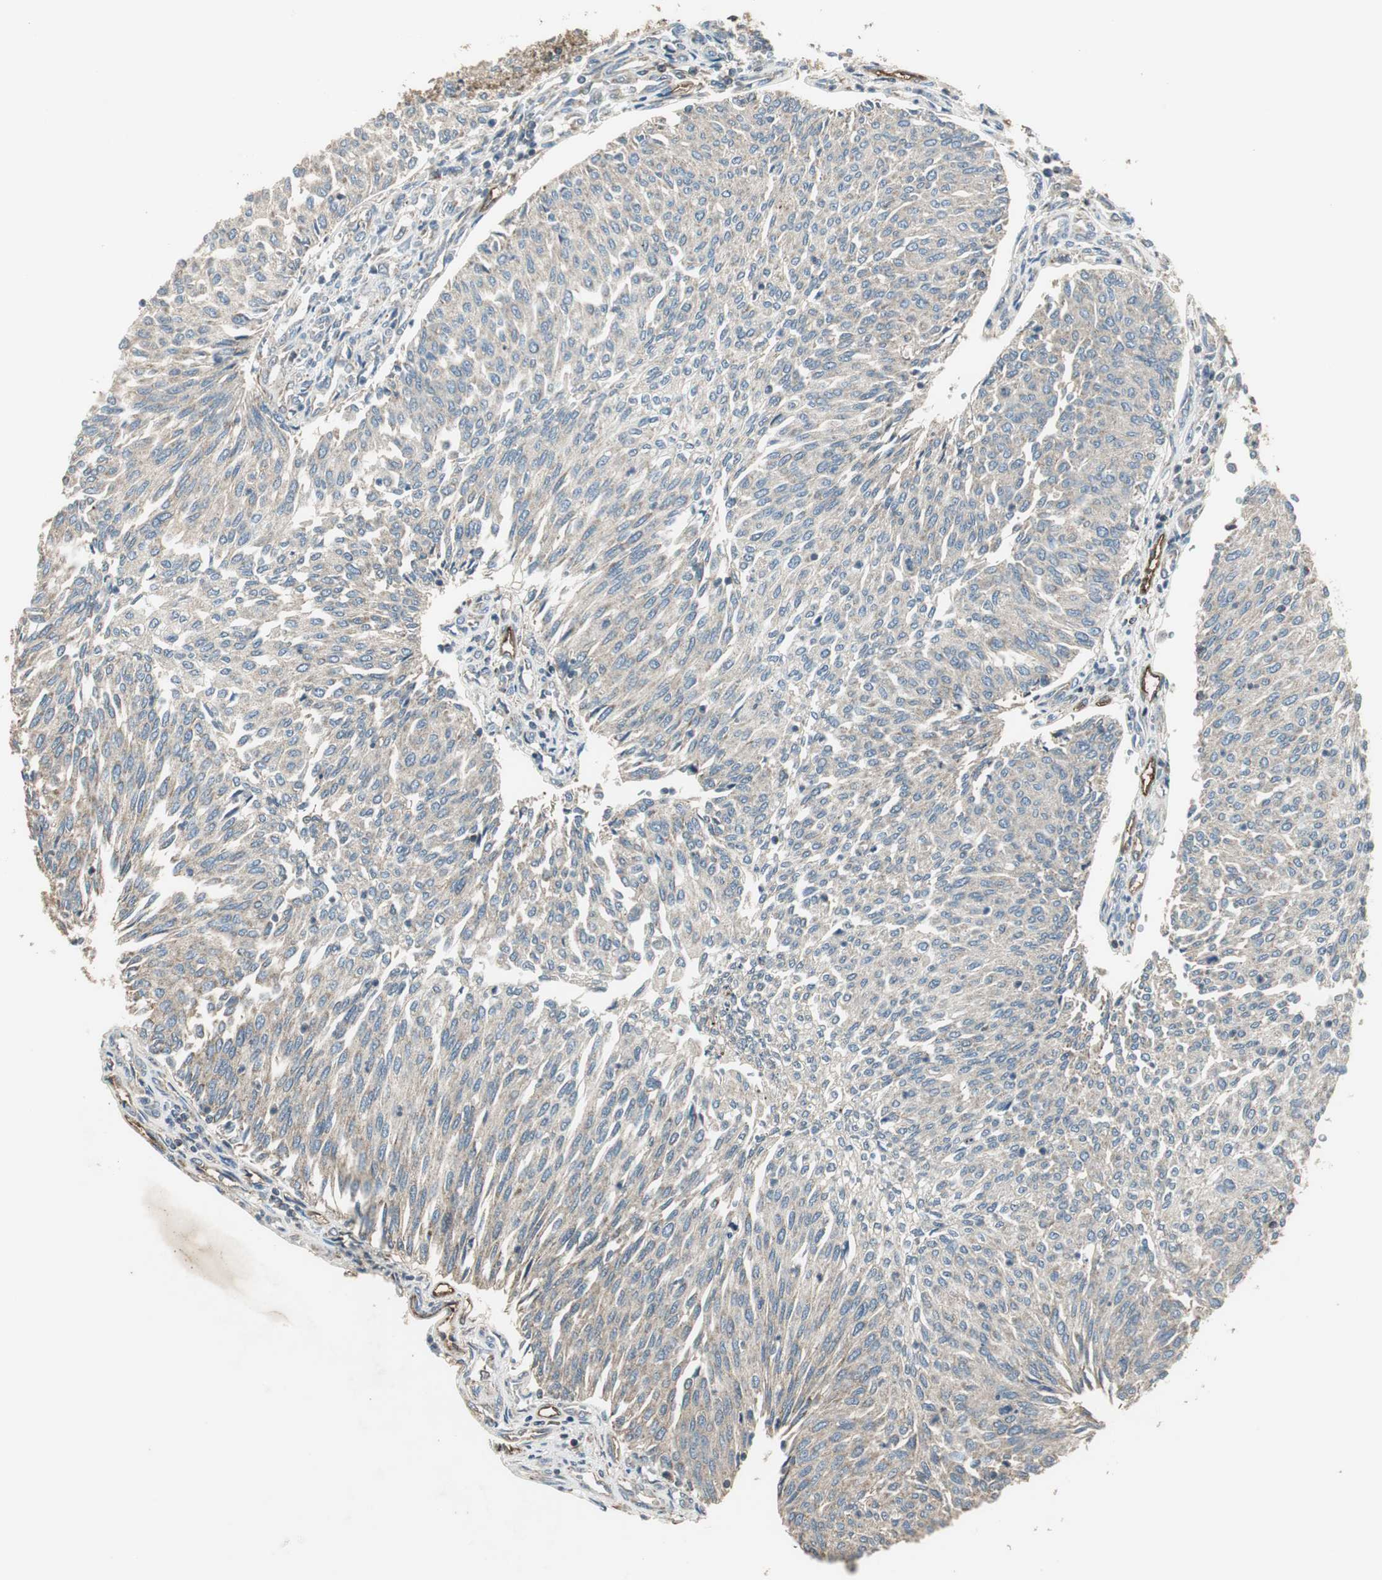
{"staining": {"intensity": "weak", "quantity": ">75%", "location": "cytoplasmic/membranous"}, "tissue": "urothelial cancer", "cell_type": "Tumor cells", "image_type": "cancer", "snomed": [{"axis": "morphology", "description": "Urothelial carcinoma, Low grade"}, {"axis": "topography", "description": "Urinary bladder"}], "caption": "A brown stain shows weak cytoplasmic/membranous positivity of a protein in human low-grade urothelial carcinoma tumor cells.", "gene": "MSTO1", "patient": {"sex": "female", "age": 79}}